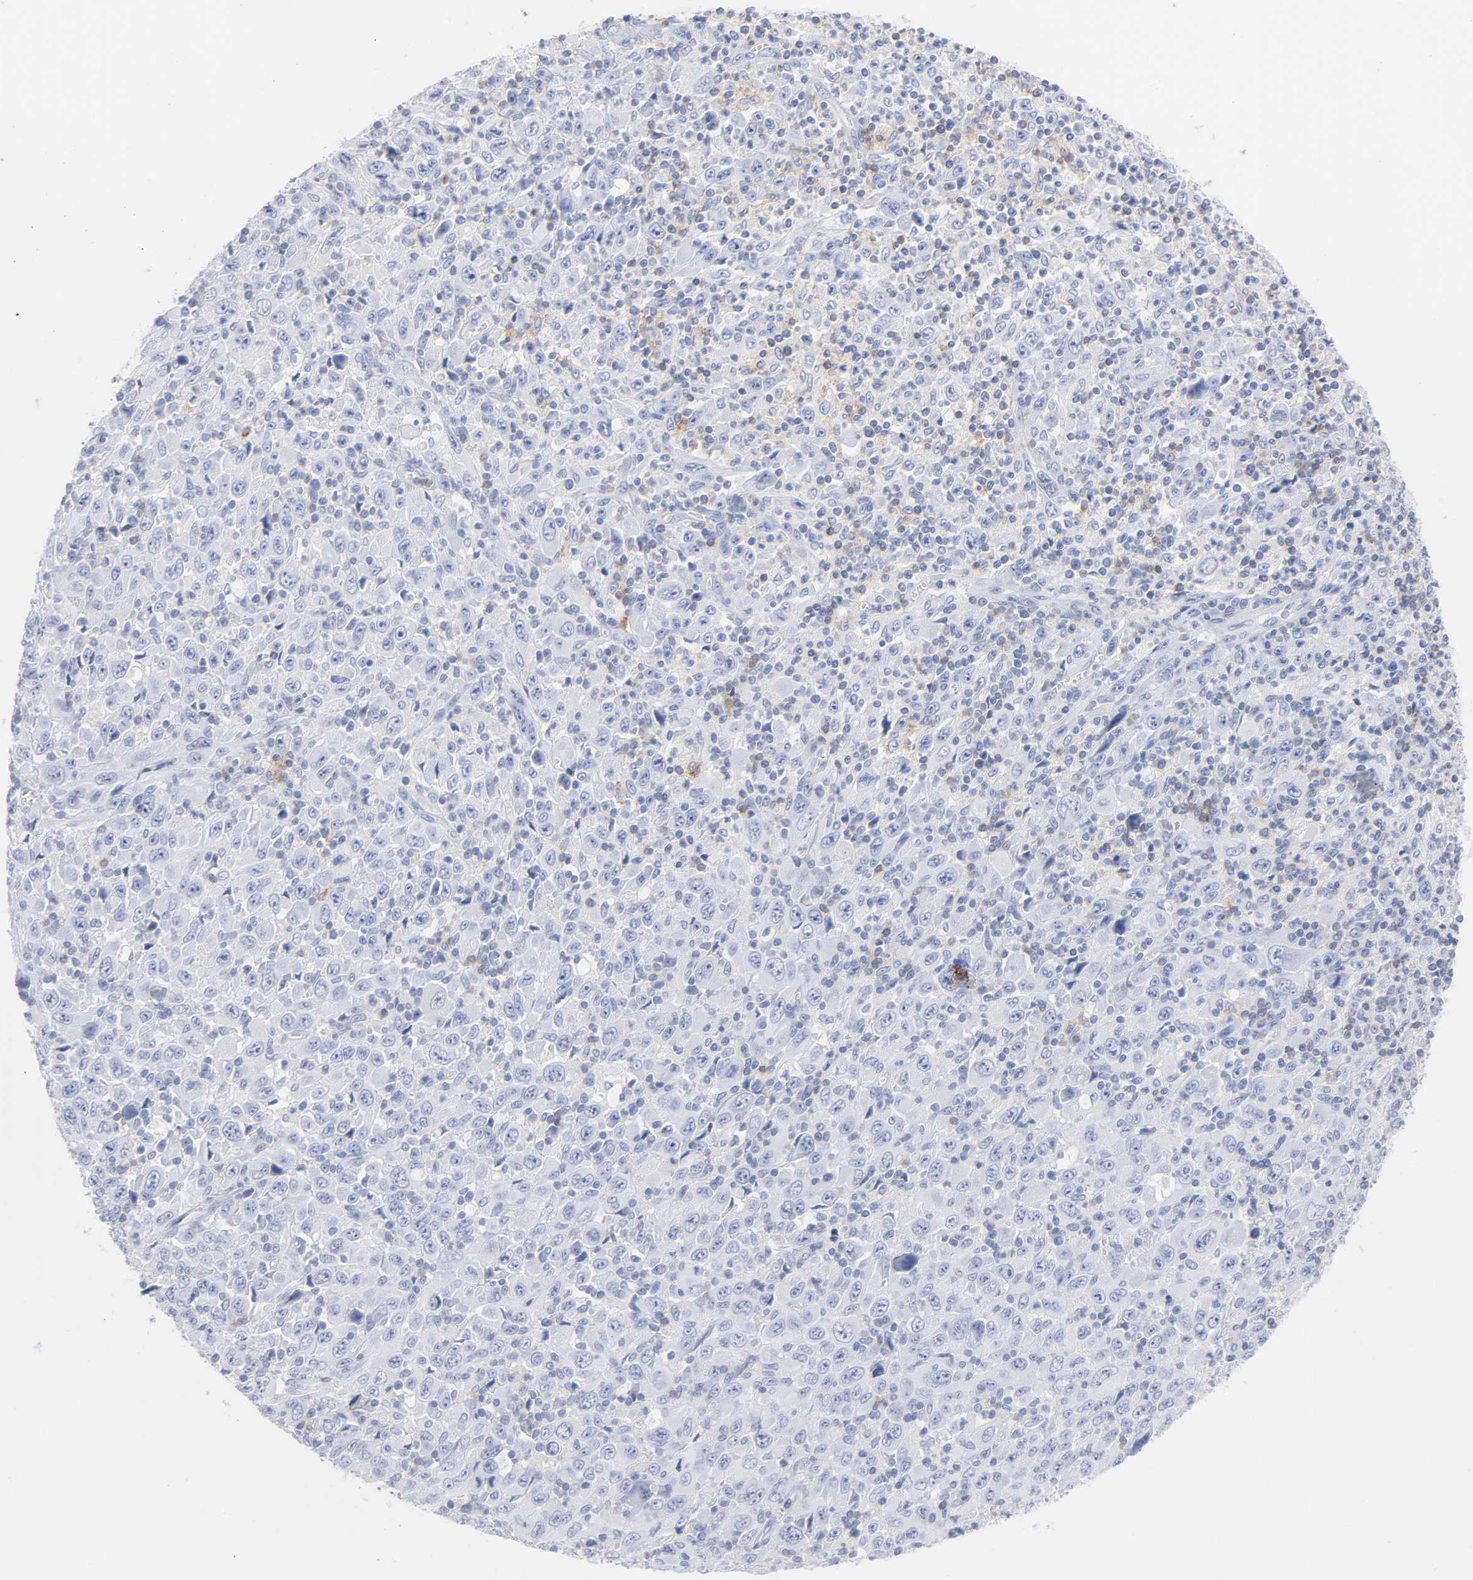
{"staining": {"intensity": "negative", "quantity": "none", "location": "none"}, "tissue": "melanoma", "cell_type": "Tumor cells", "image_type": "cancer", "snomed": [{"axis": "morphology", "description": "Malignant melanoma, Metastatic site"}, {"axis": "topography", "description": "Skin"}], "caption": "Photomicrograph shows no protein staining in tumor cells of malignant melanoma (metastatic site) tissue.", "gene": "P2RY8", "patient": {"sex": "female", "age": 56}}